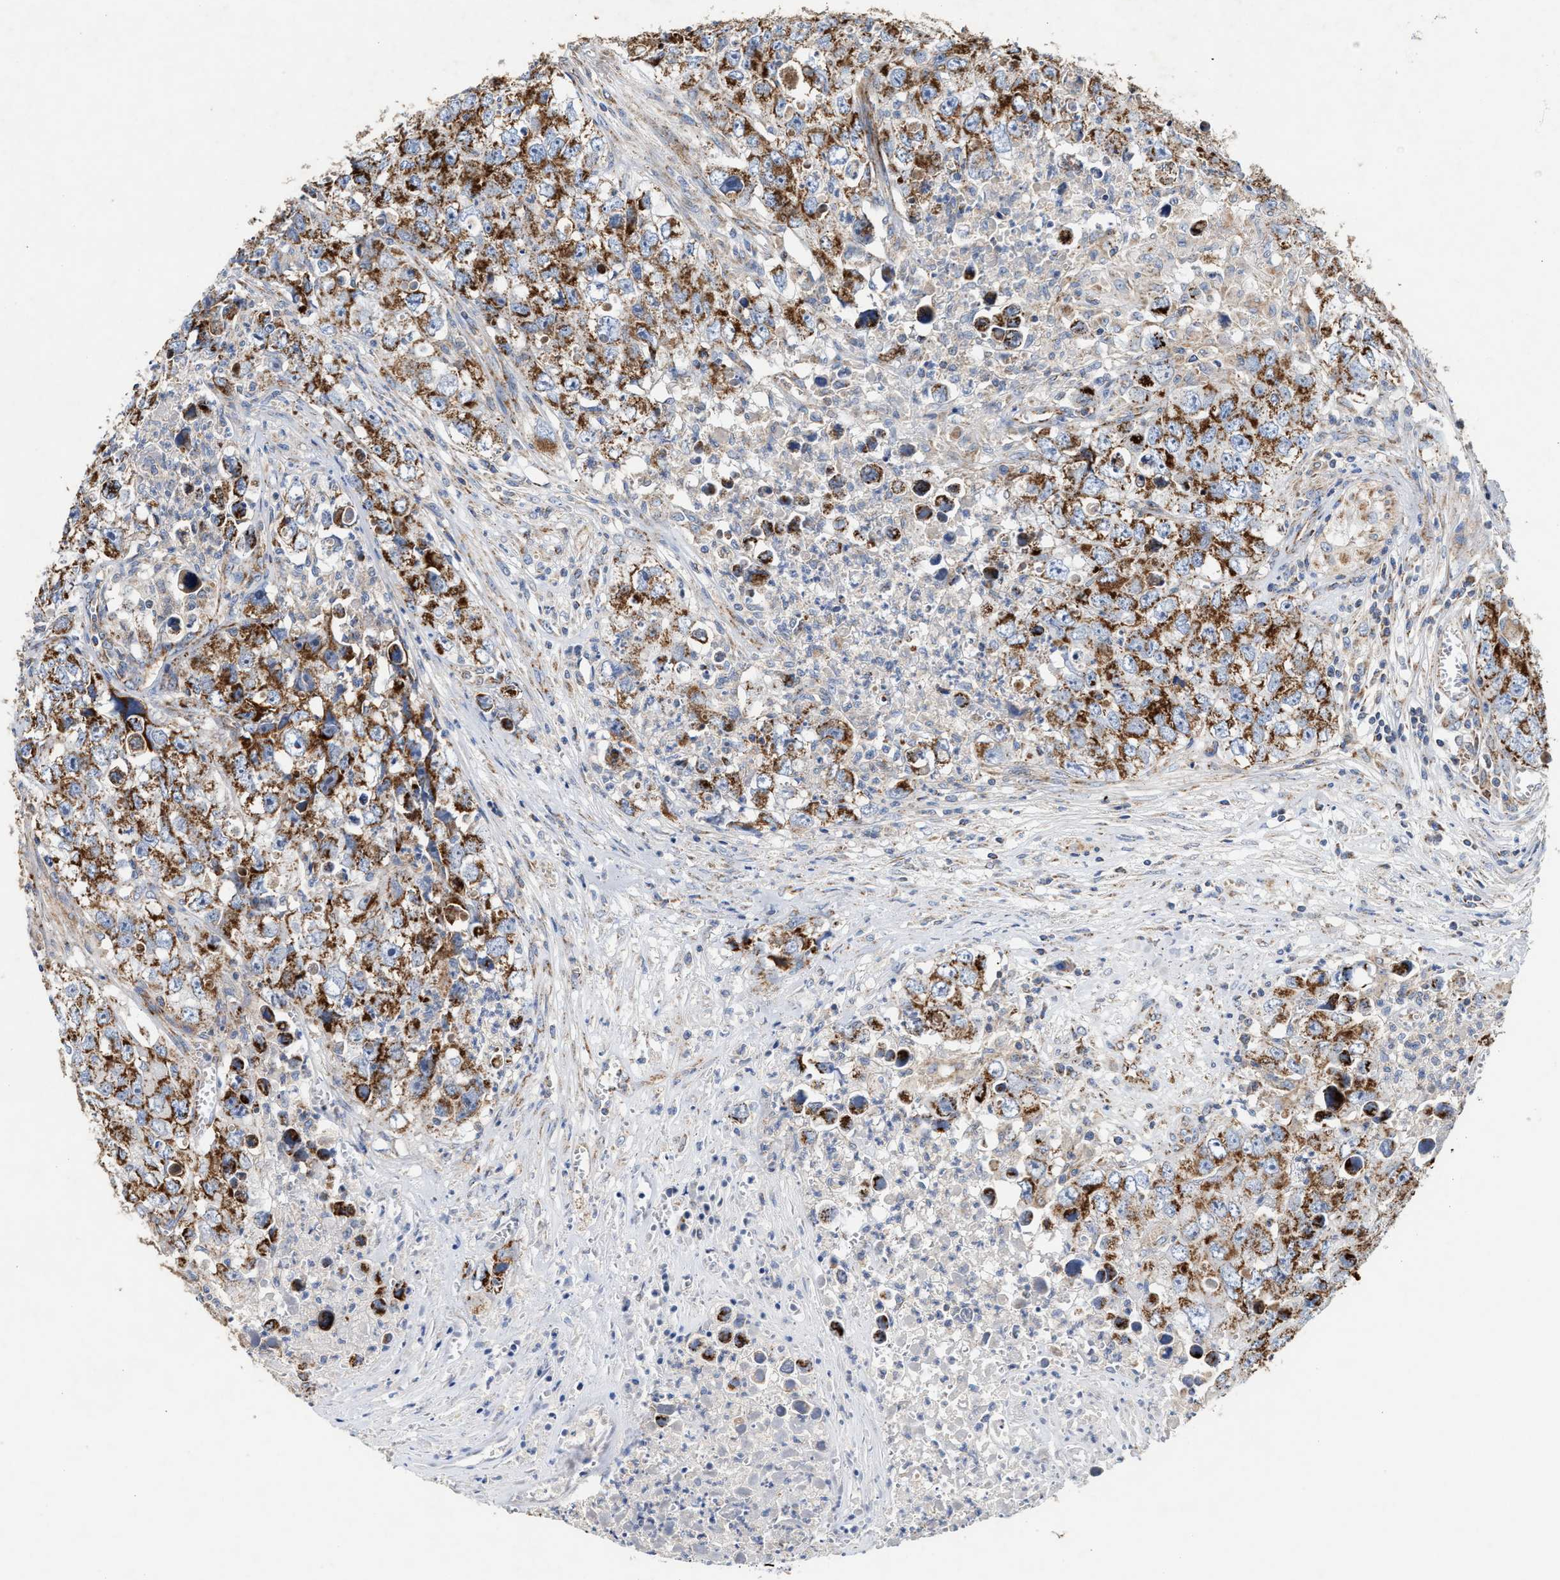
{"staining": {"intensity": "moderate", "quantity": ">75%", "location": "cytoplasmic/membranous"}, "tissue": "testis cancer", "cell_type": "Tumor cells", "image_type": "cancer", "snomed": [{"axis": "morphology", "description": "Seminoma, NOS"}, {"axis": "morphology", "description": "Carcinoma, Embryonal, NOS"}, {"axis": "topography", "description": "Testis"}], "caption": "Immunohistochemistry (IHC) micrograph of neoplastic tissue: testis embryonal carcinoma stained using immunohistochemistry (IHC) exhibits medium levels of moderate protein expression localized specifically in the cytoplasmic/membranous of tumor cells, appearing as a cytoplasmic/membranous brown color.", "gene": "MECR", "patient": {"sex": "male", "age": 43}}